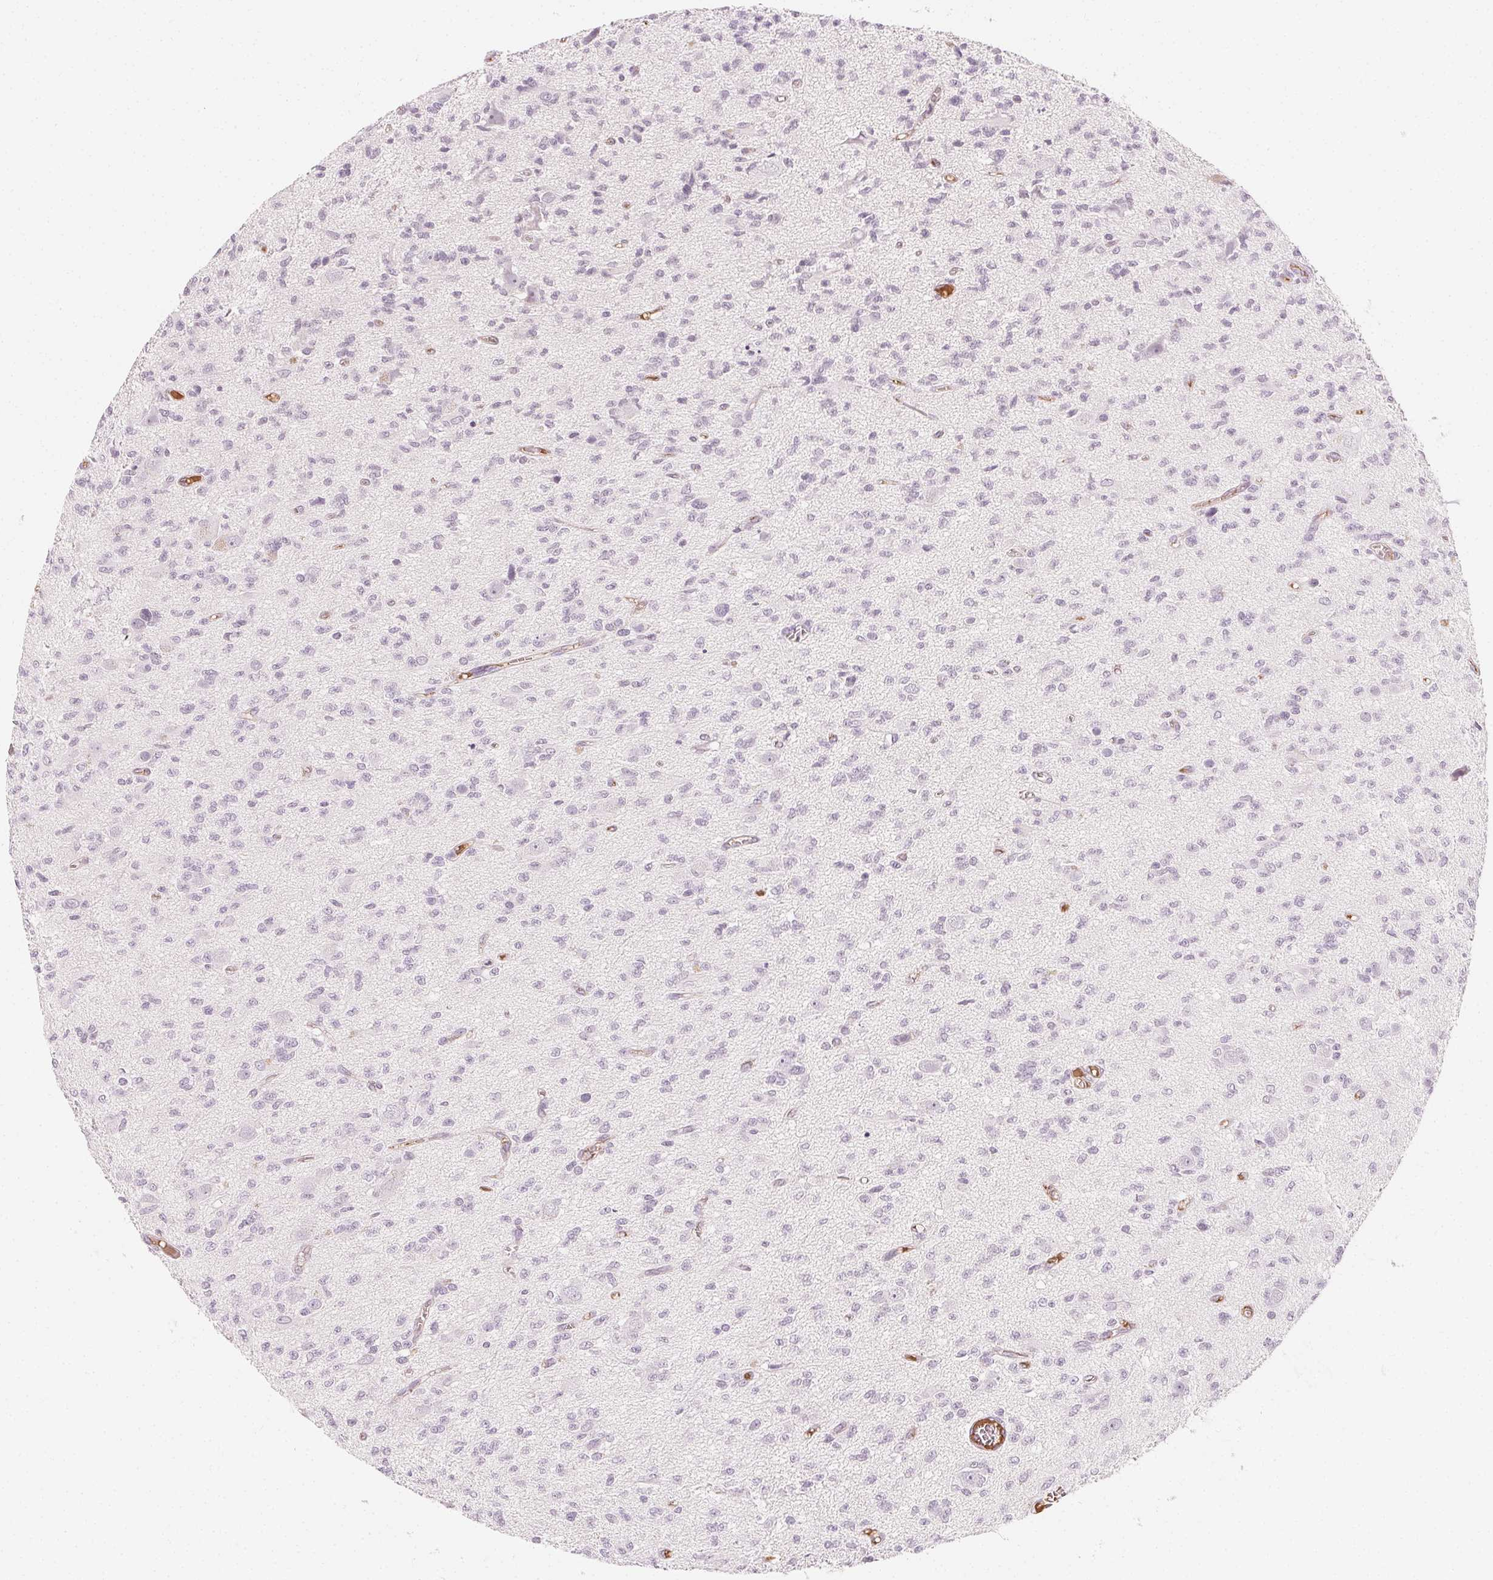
{"staining": {"intensity": "negative", "quantity": "none", "location": "none"}, "tissue": "glioma", "cell_type": "Tumor cells", "image_type": "cancer", "snomed": [{"axis": "morphology", "description": "Glioma, malignant, Low grade"}, {"axis": "topography", "description": "Brain"}], "caption": "Immunohistochemical staining of human glioma reveals no significant staining in tumor cells.", "gene": "AFM", "patient": {"sex": "male", "age": 64}}